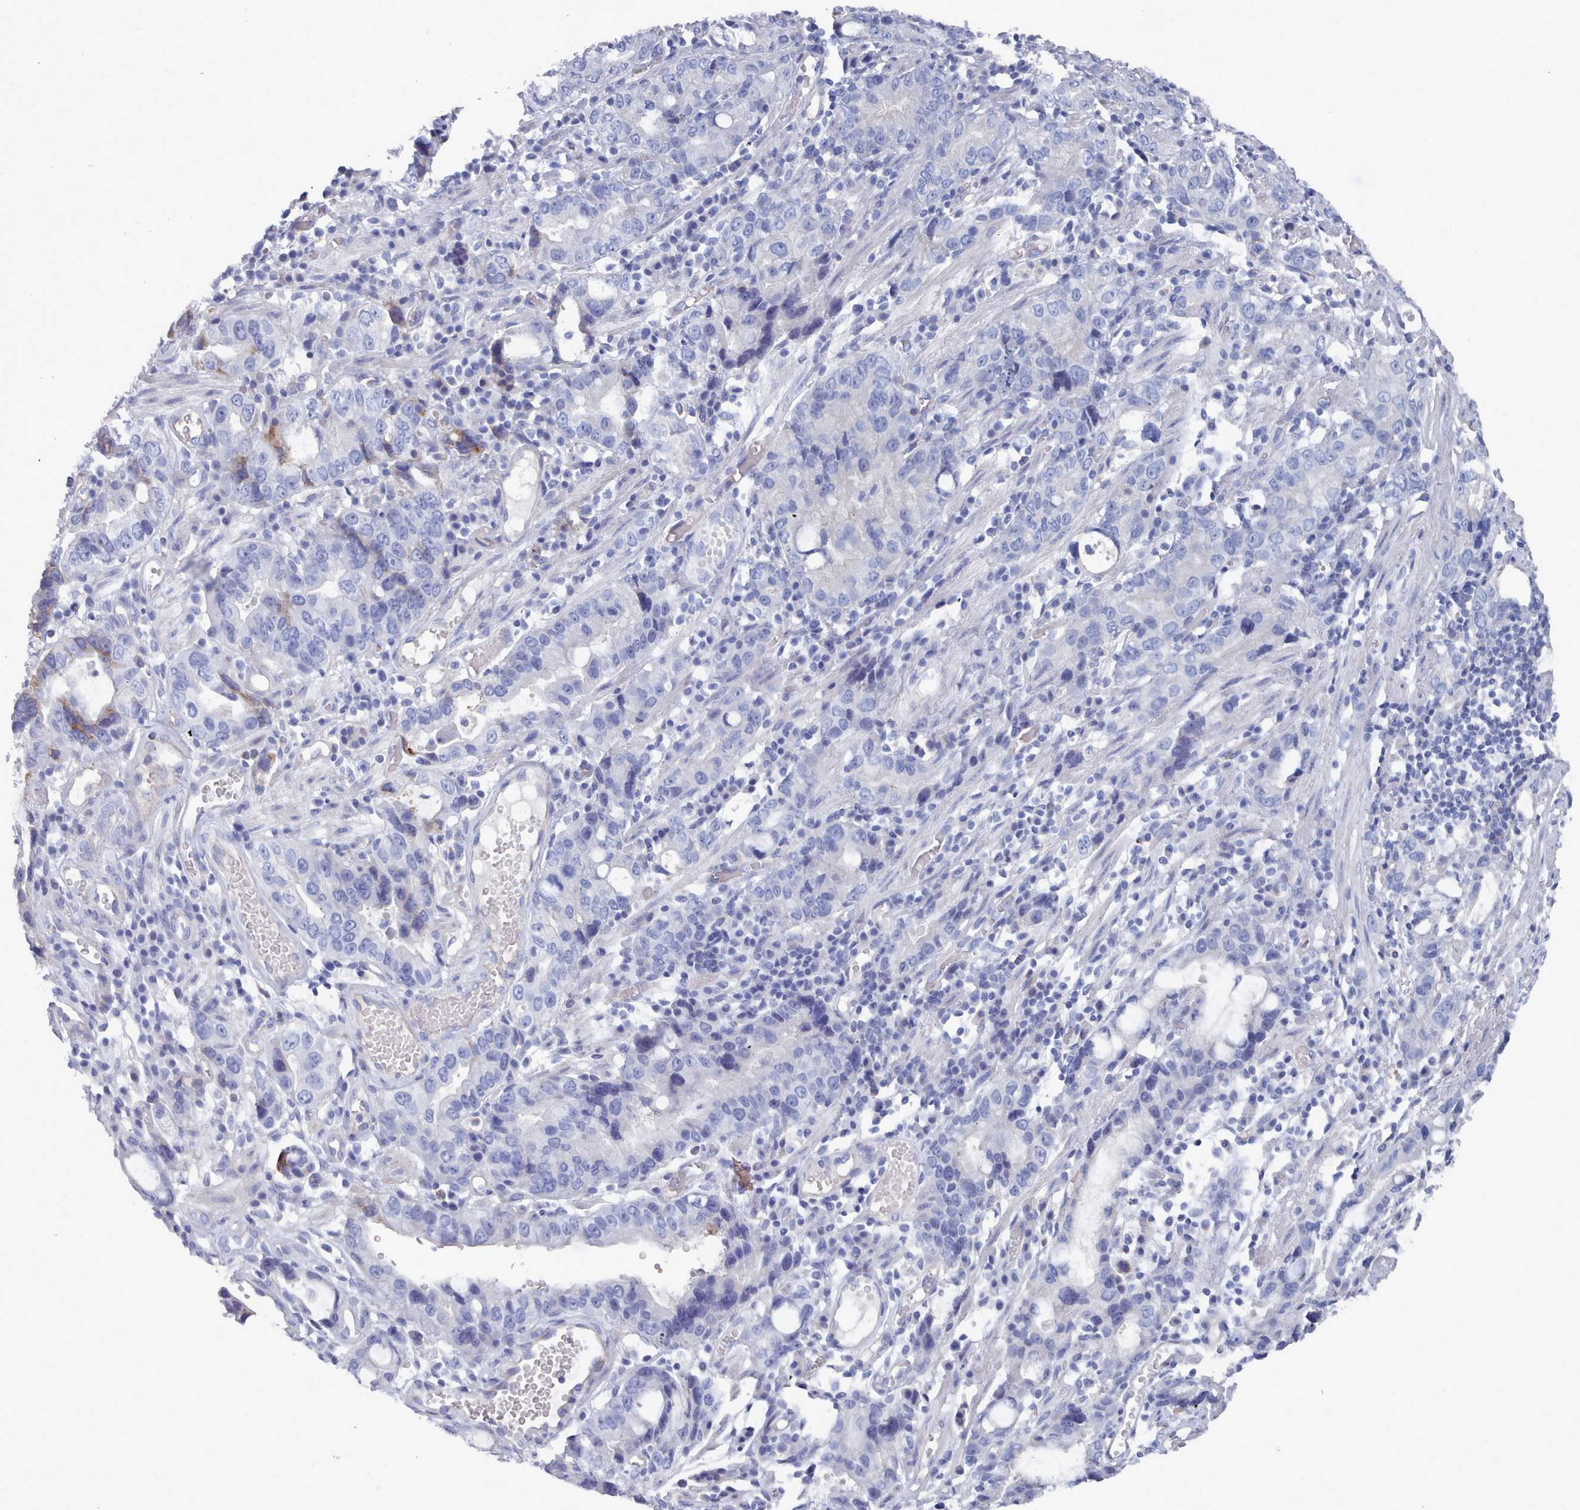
{"staining": {"intensity": "moderate", "quantity": "<25%", "location": "cytoplasmic/membranous"}, "tissue": "stomach cancer", "cell_type": "Tumor cells", "image_type": "cancer", "snomed": [{"axis": "morphology", "description": "Adenocarcinoma, NOS"}, {"axis": "topography", "description": "Stomach"}], "caption": "The image displays immunohistochemical staining of stomach cancer (adenocarcinoma). There is moderate cytoplasmic/membranous staining is seen in about <25% of tumor cells.", "gene": "PDE4C", "patient": {"sex": "male", "age": 55}}